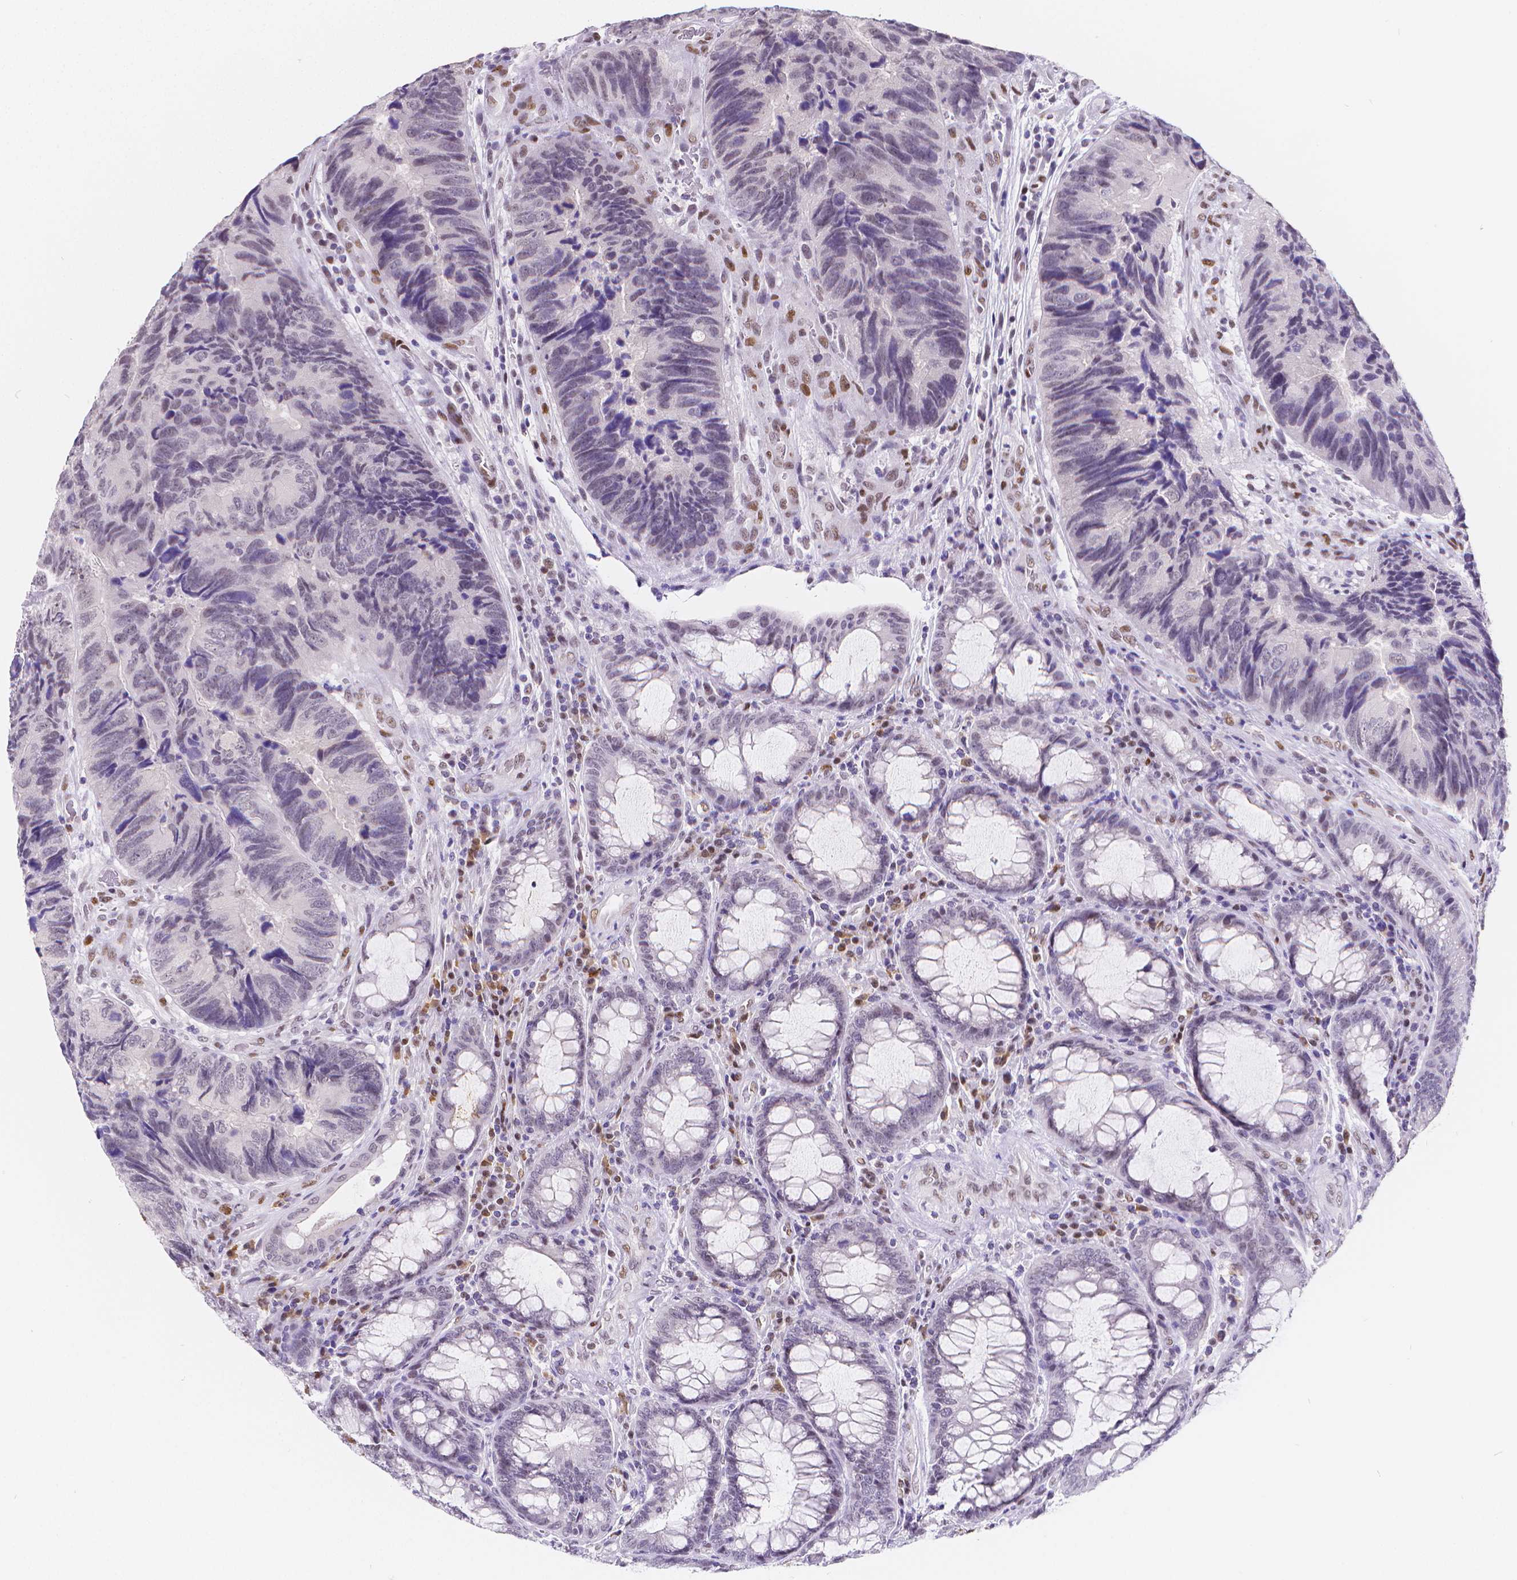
{"staining": {"intensity": "negative", "quantity": "none", "location": "none"}, "tissue": "colorectal cancer", "cell_type": "Tumor cells", "image_type": "cancer", "snomed": [{"axis": "morphology", "description": "Adenocarcinoma, NOS"}, {"axis": "topography", "description": "Colon"}], "caption": "The photomicrograph reveals no significant expression in tumor cells of colorectal cancer.", "gene": "MEF2C", "patient": {"sex": "female", "age": 67}}